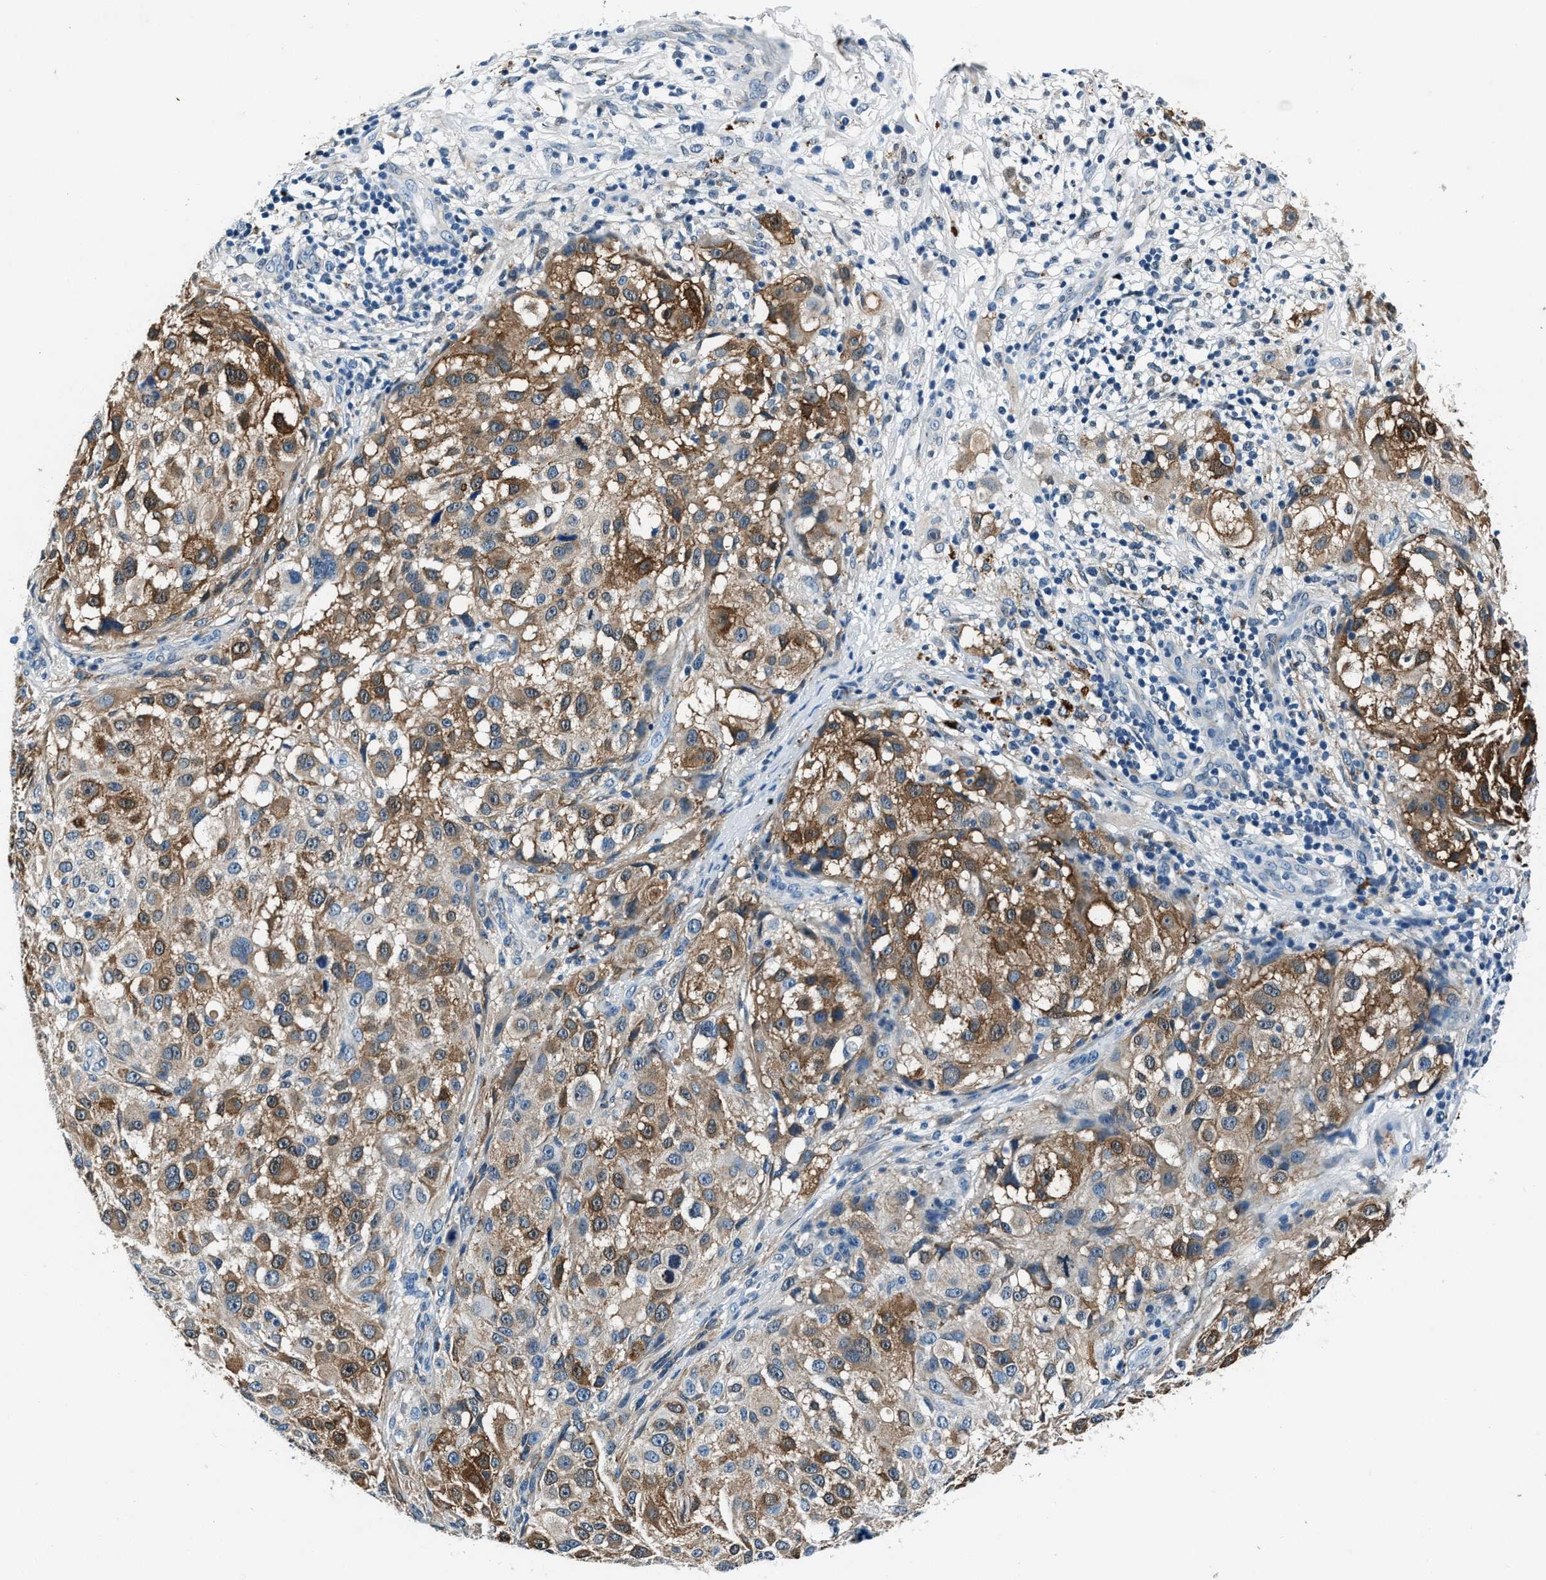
{"staining": {"intensity": "moderate", "quantity": ">75%", "location": "cytoplasmic/membranous"}, "tissue": "melanoma", "cell_type": "Tumor cells", "image_type": "cancer", "snomed": [{"axis": "morphology", "description": "Necrosis, NOS"}, {"axis": "morphology", "description": "Malignant melanoma, NOS"}, {"axis": "topography", "description": "Skin"}], "caption": "Malignant melanoma tissue shows moderate cytoplasmic/membranous expression in about >75% of tumor cells, visualized by immunohistochemistry.", "gene": "PTPDC1", "patient": {"sex": "female", "age": 87}}